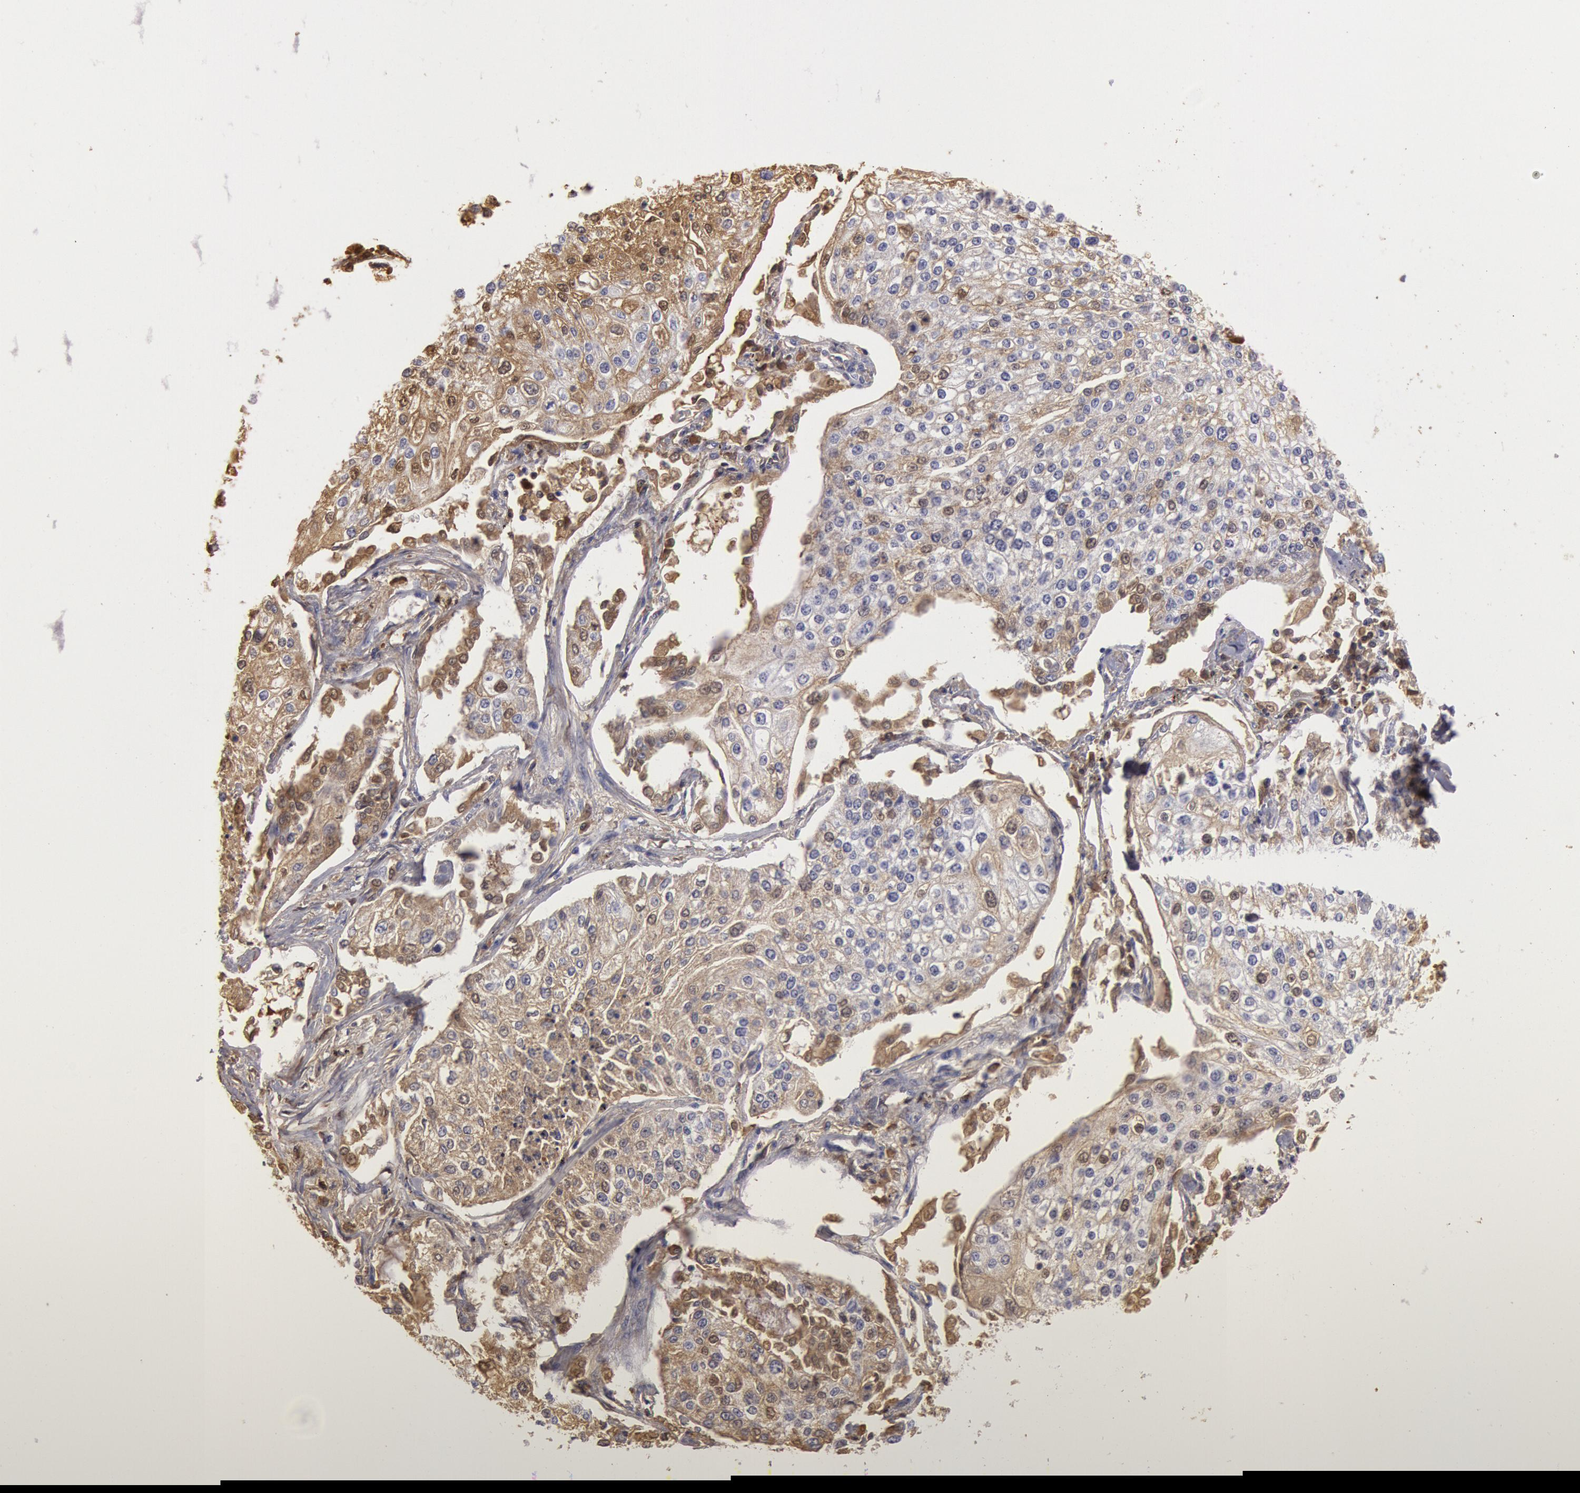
{"staining": {"intensity": "moderate", "quantity": "25%-75%", "location": "cytoplasmic/membranous"}, "tissue": "lung cancer", "cell_type": "Tumor cells", "image_type": "cancer", "snomed": [{"axis": "morphology", "description": "Squamous cell carcinoma, NOS"}, {"axis": "topography", "description": "Lung"}], "caption": "A medium amount of moderate cytoplasmic/membranous positivity is appreciated in approximately 25%-75% of tumor cells in lung cancer (squamous cell carcinoma) tissue.", "gene": "IGHG1", "patient": {"sex": "male", "age": 75}}